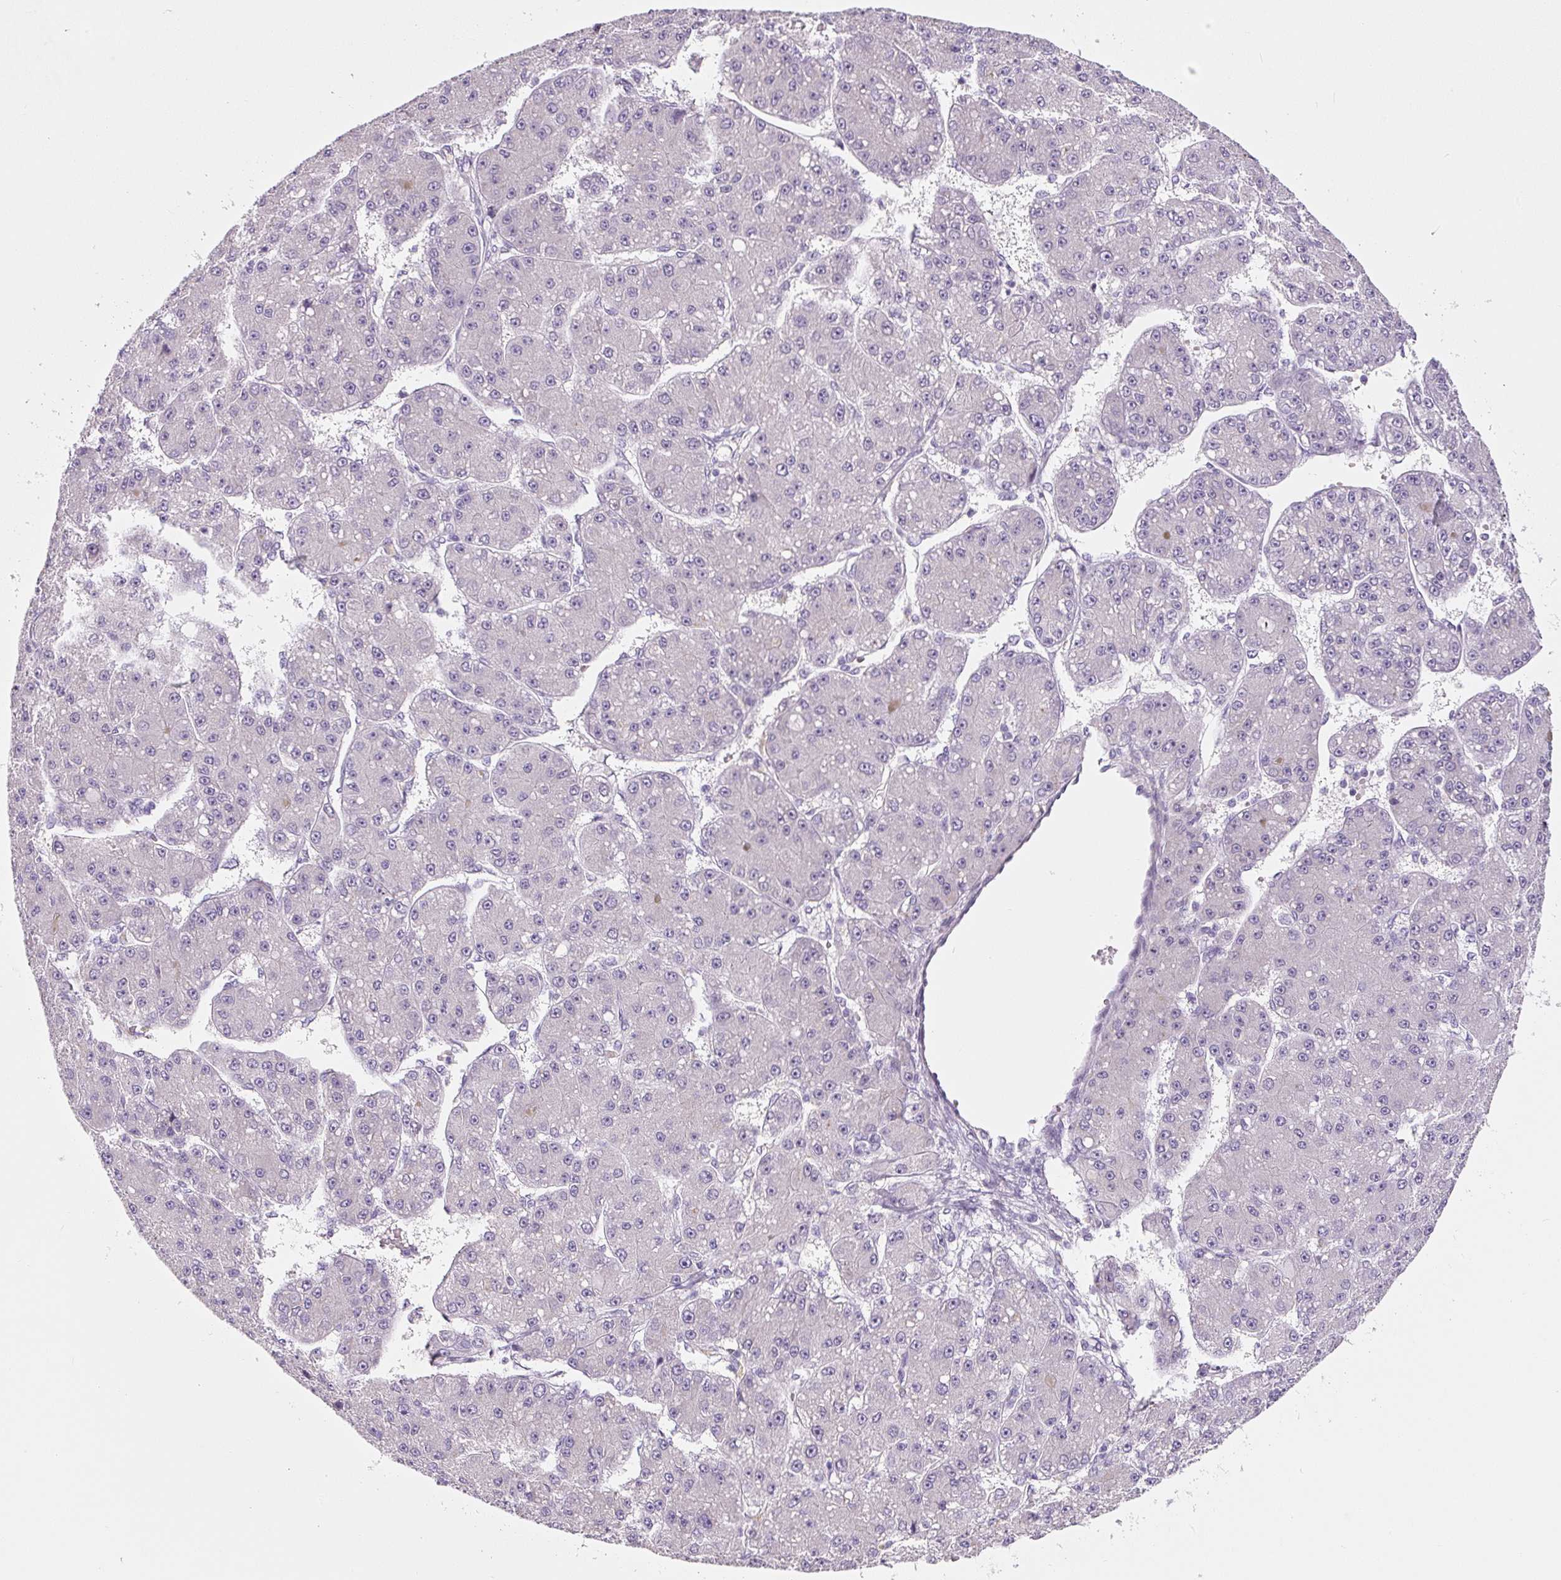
{"staining": {"intensity": "negative", "quantity": "none", "location": "none"}, "tissue": "liver cancer", "cell_type": "Tumor cells", "image_type": "cancer", "snomed": [{"axis": "morphology", "description": "Carcinoma, Hepatocellular, NOS"}, {"axis": "topography", "description": "Liver"}], "caption": "IHC micrograph of liver cancer stained for a protein (brown), which reveals no expression in tumor cells.", "gene": "PWWP3B", "patient": {"sex": "male", "age": 67}}